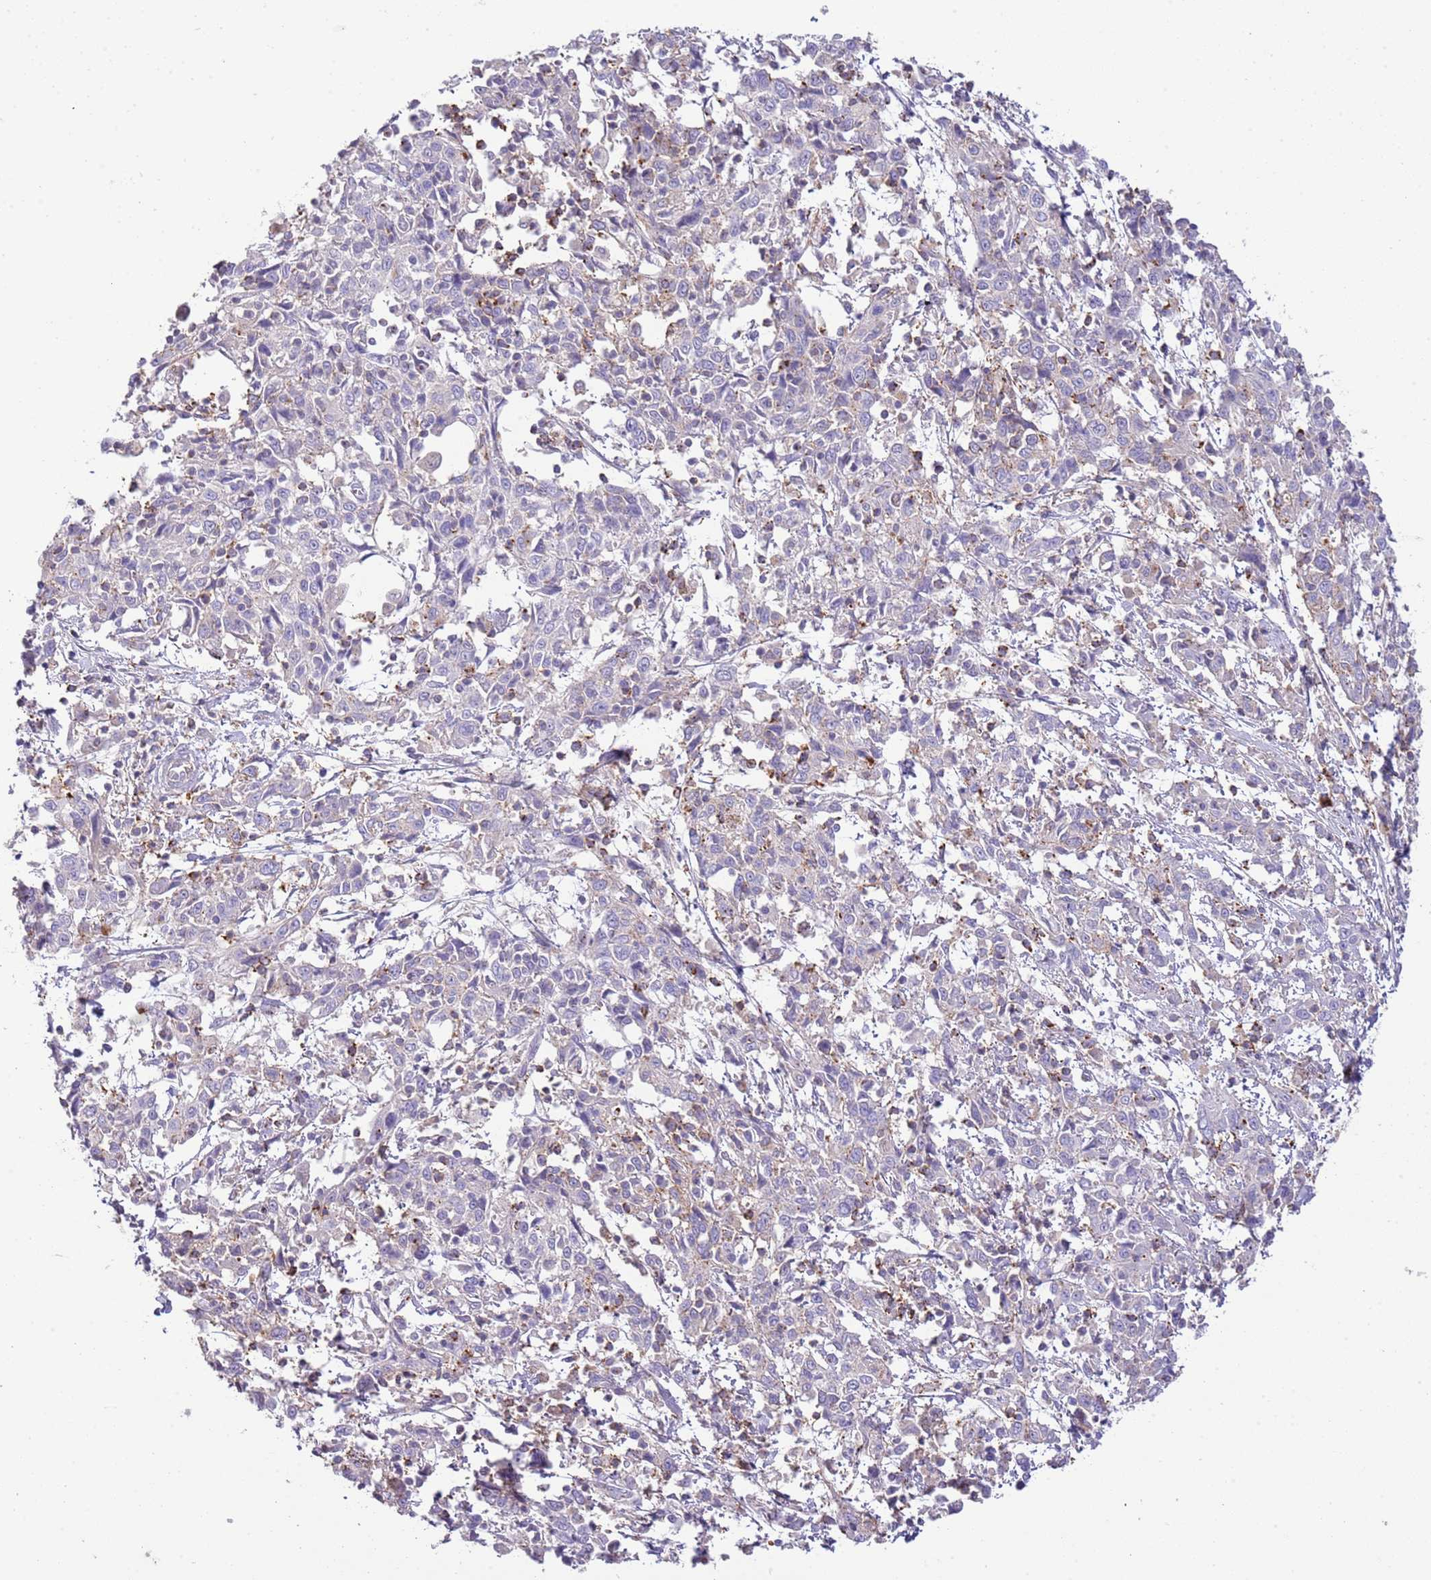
{"staining": {"intensity": "moderate", "quantity": "25%-75%", "location": "cytoplasmic/membranous"}, "tissue": "cervical cancer", "cell_type": "Tumor cells", "image_type": "cancer", "snomed": [{"axis": "morphology", "description": "Squamous cell carcinoma, NOS"}, {"axis": "topography", "description": "Cervix"}], "caption": "Protein expression by immunohistochemistry reveals moderate cytoplasmic/membranous expression in about 25%-75% of tumor cells in cervical squamous cell carcinoma. (DAB = brown stain, brightfield microscopy at high magnification).", "gene": "ABHD17A", "patient": {"sex": "female", "age": 46}}